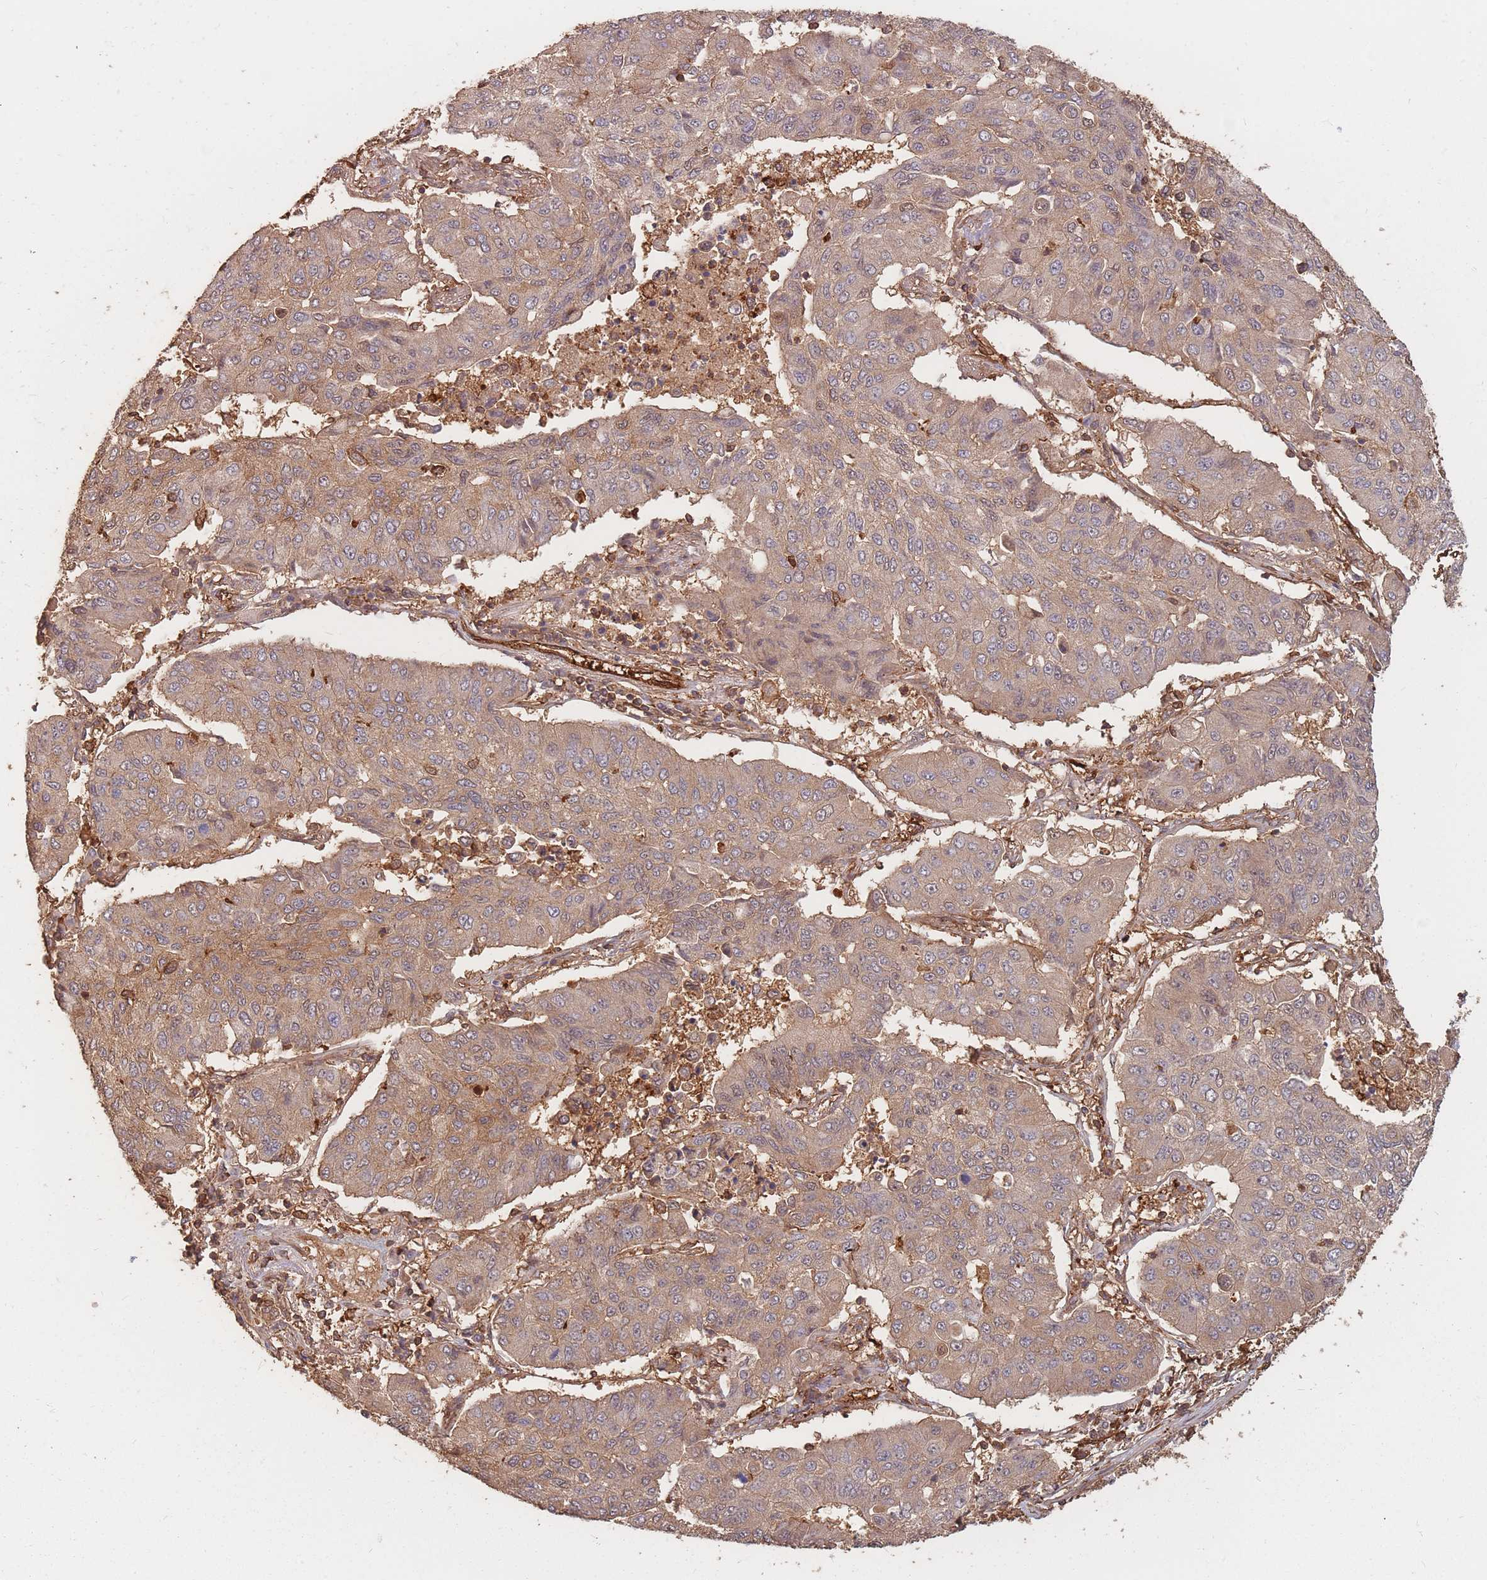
{"staining": {"intensity": "moderate", "quantity": ">75%", "location": "cytoplasmic/membranous"}, "tissue": "lung cancer", "cell_type": "Tumor cells", "image_type": "cancer", "snomed": [{"axis": "morphology", "description": "Squamous cell carcinoma, NOS"}, {"axis": "topography", "description": "Lung"}], "caption": "Moderate cytoplasmic/membranous staining for a protein is present in about >75% of tumor cells of lung cancer using IHC.", "gene": "PLS3", "patient": {"sex": "male", "age": 74}}